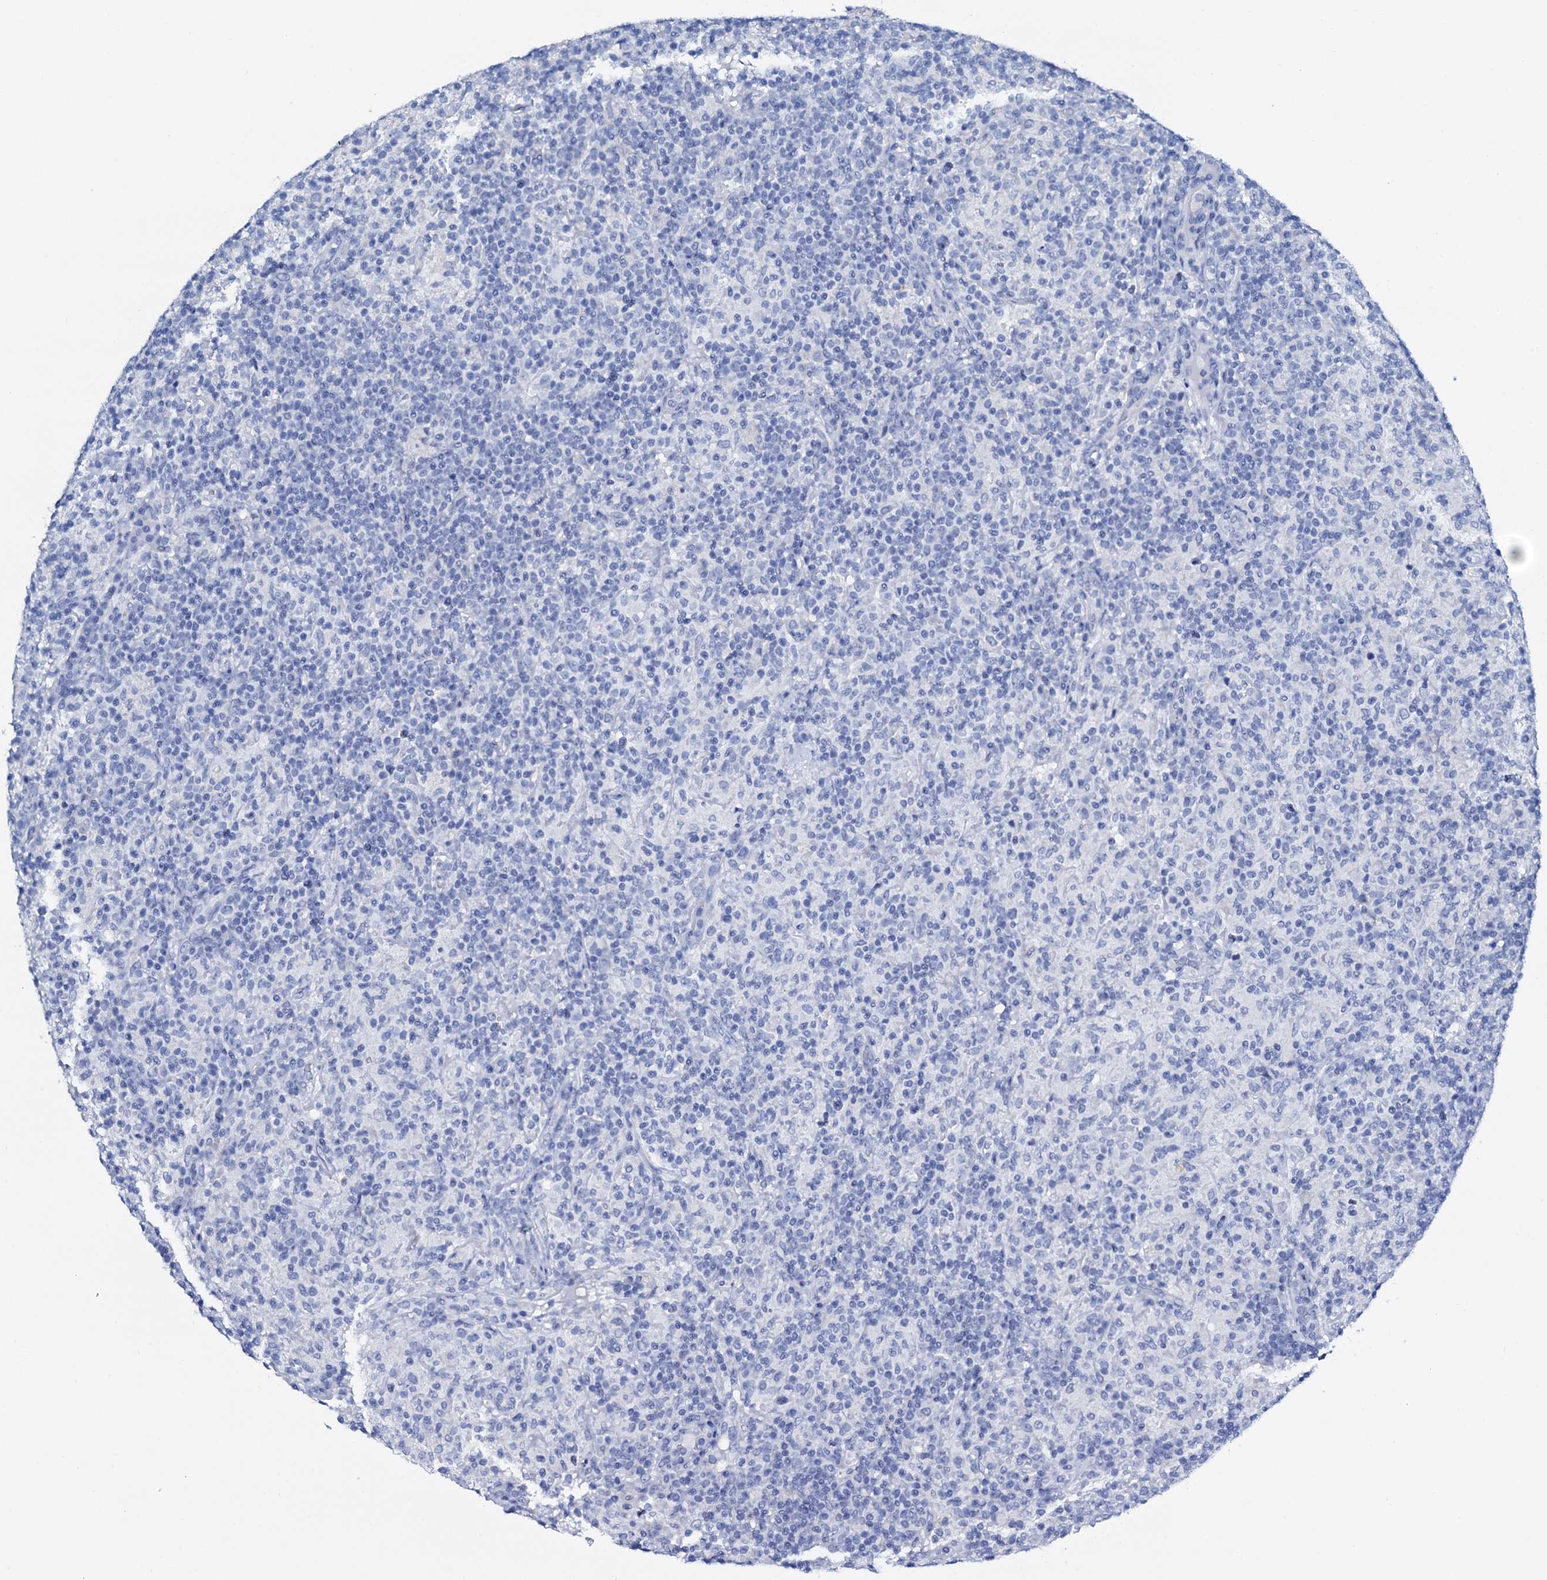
{"staining": {"intensity": "negative", "quantity": "none", "location": "none"}, "tissue": "lymphoma", "cell_type": "Tumor cells", "image_type": "cancer", "snomed": [{"axis": "morphology", "description": "Hodgkin's disease, NOS"}, {"axis": "topography", "description": "Lymph node"}], "caption": "High magnification brightfield microscopy of lymphoma stained with DAB (3,3'-diaminobenzidine) (brown) and counterstained with hematoxylin (blue): tumor cells show no significant positivity.", "gene": "AMER2", "patient": {"sex": "male", "age": 70}}